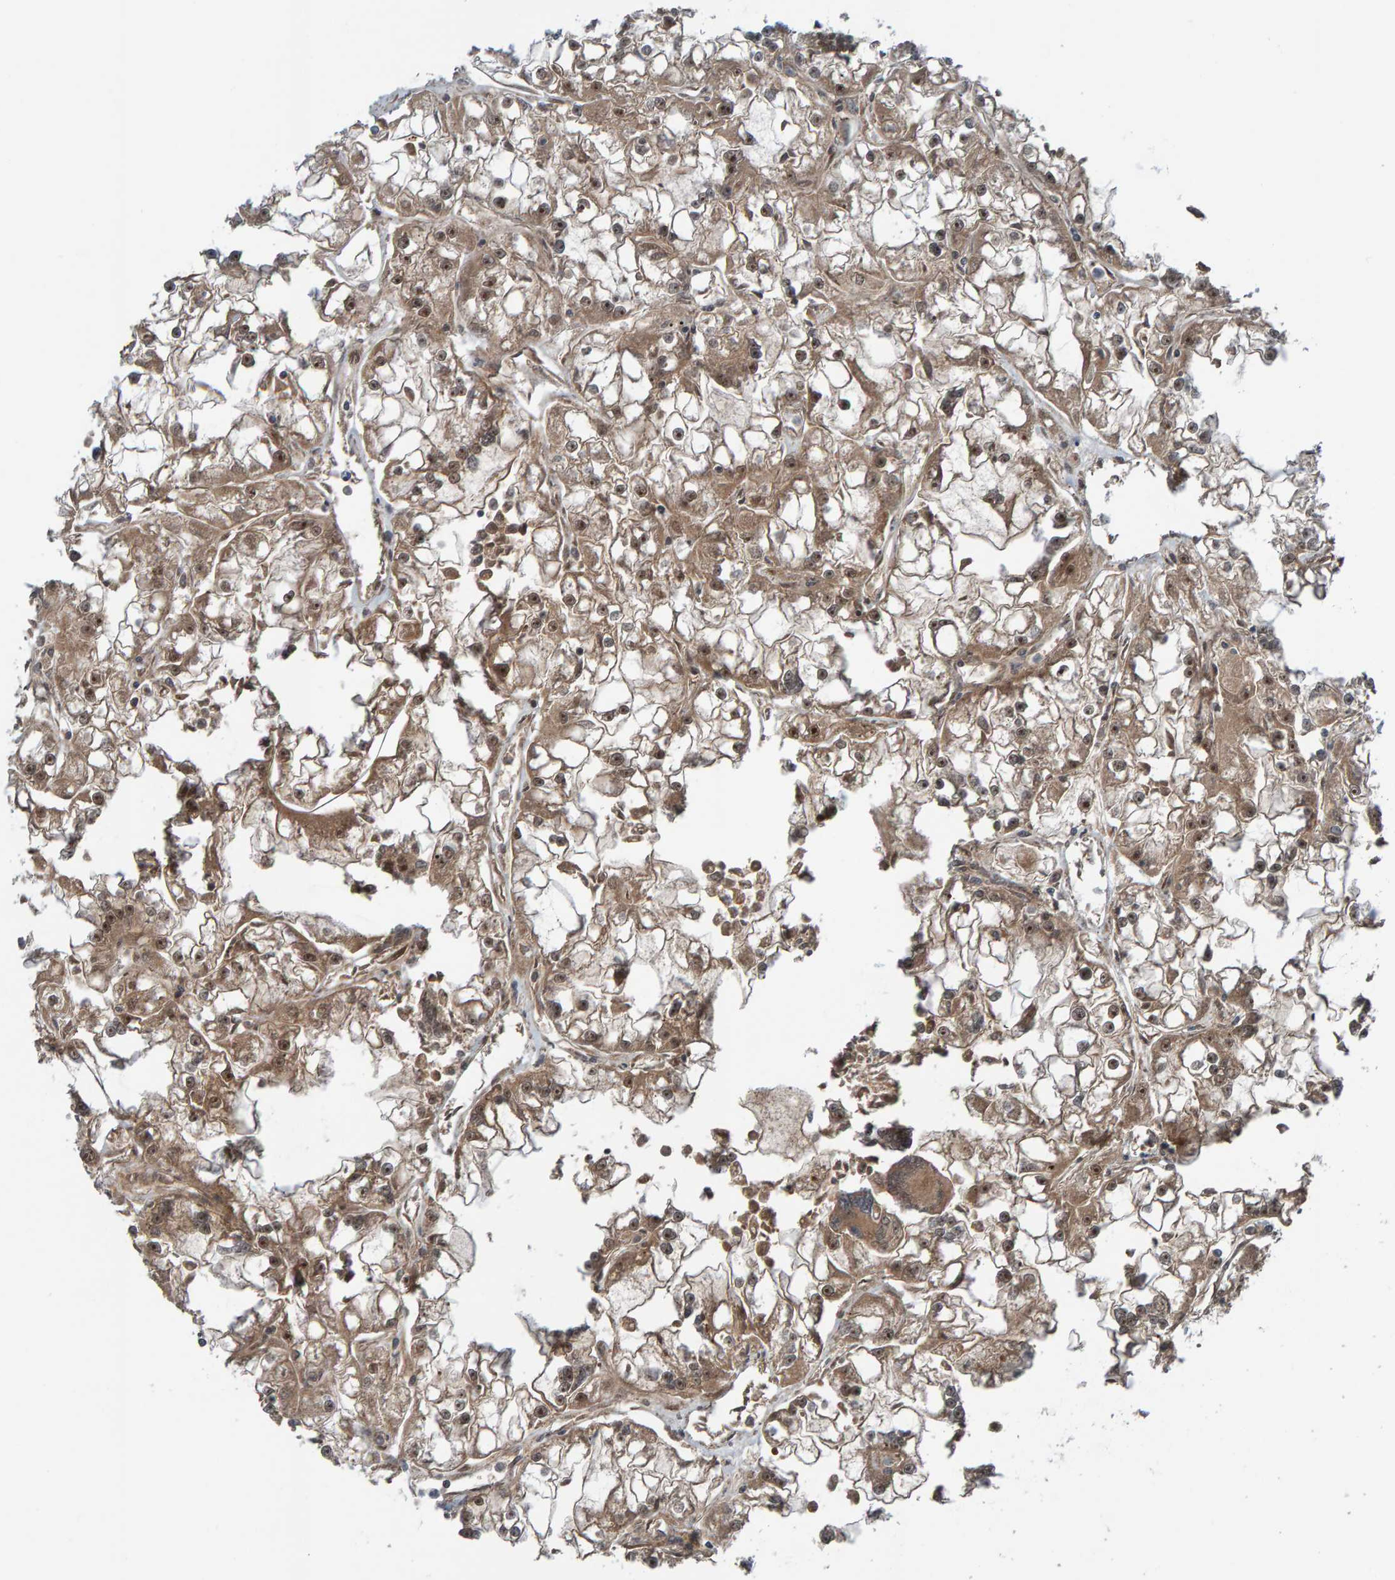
{"staining": {"intensity": "moderate", "quantity": ">75%", "location": "cytoplasmic/membranous,nuclear"}, "tissue": "renal cancer", "cell_type": "Tumor cells", "image_type": "cancer", "snomed": [{"axis": "morphology", "description": "Adenocarcinoma, NOS"}, {"axis": "topography", "description": "Kidney"}], "caption": "Protein expression analysis of human renal cancer (adenocarcinoma) reveals moderate cytoplasmic/membranous and nuclear staining in about >75% of tumor cells.", "gene": "CUEDC1", "patient": {"sex": "female", "age": 52}}